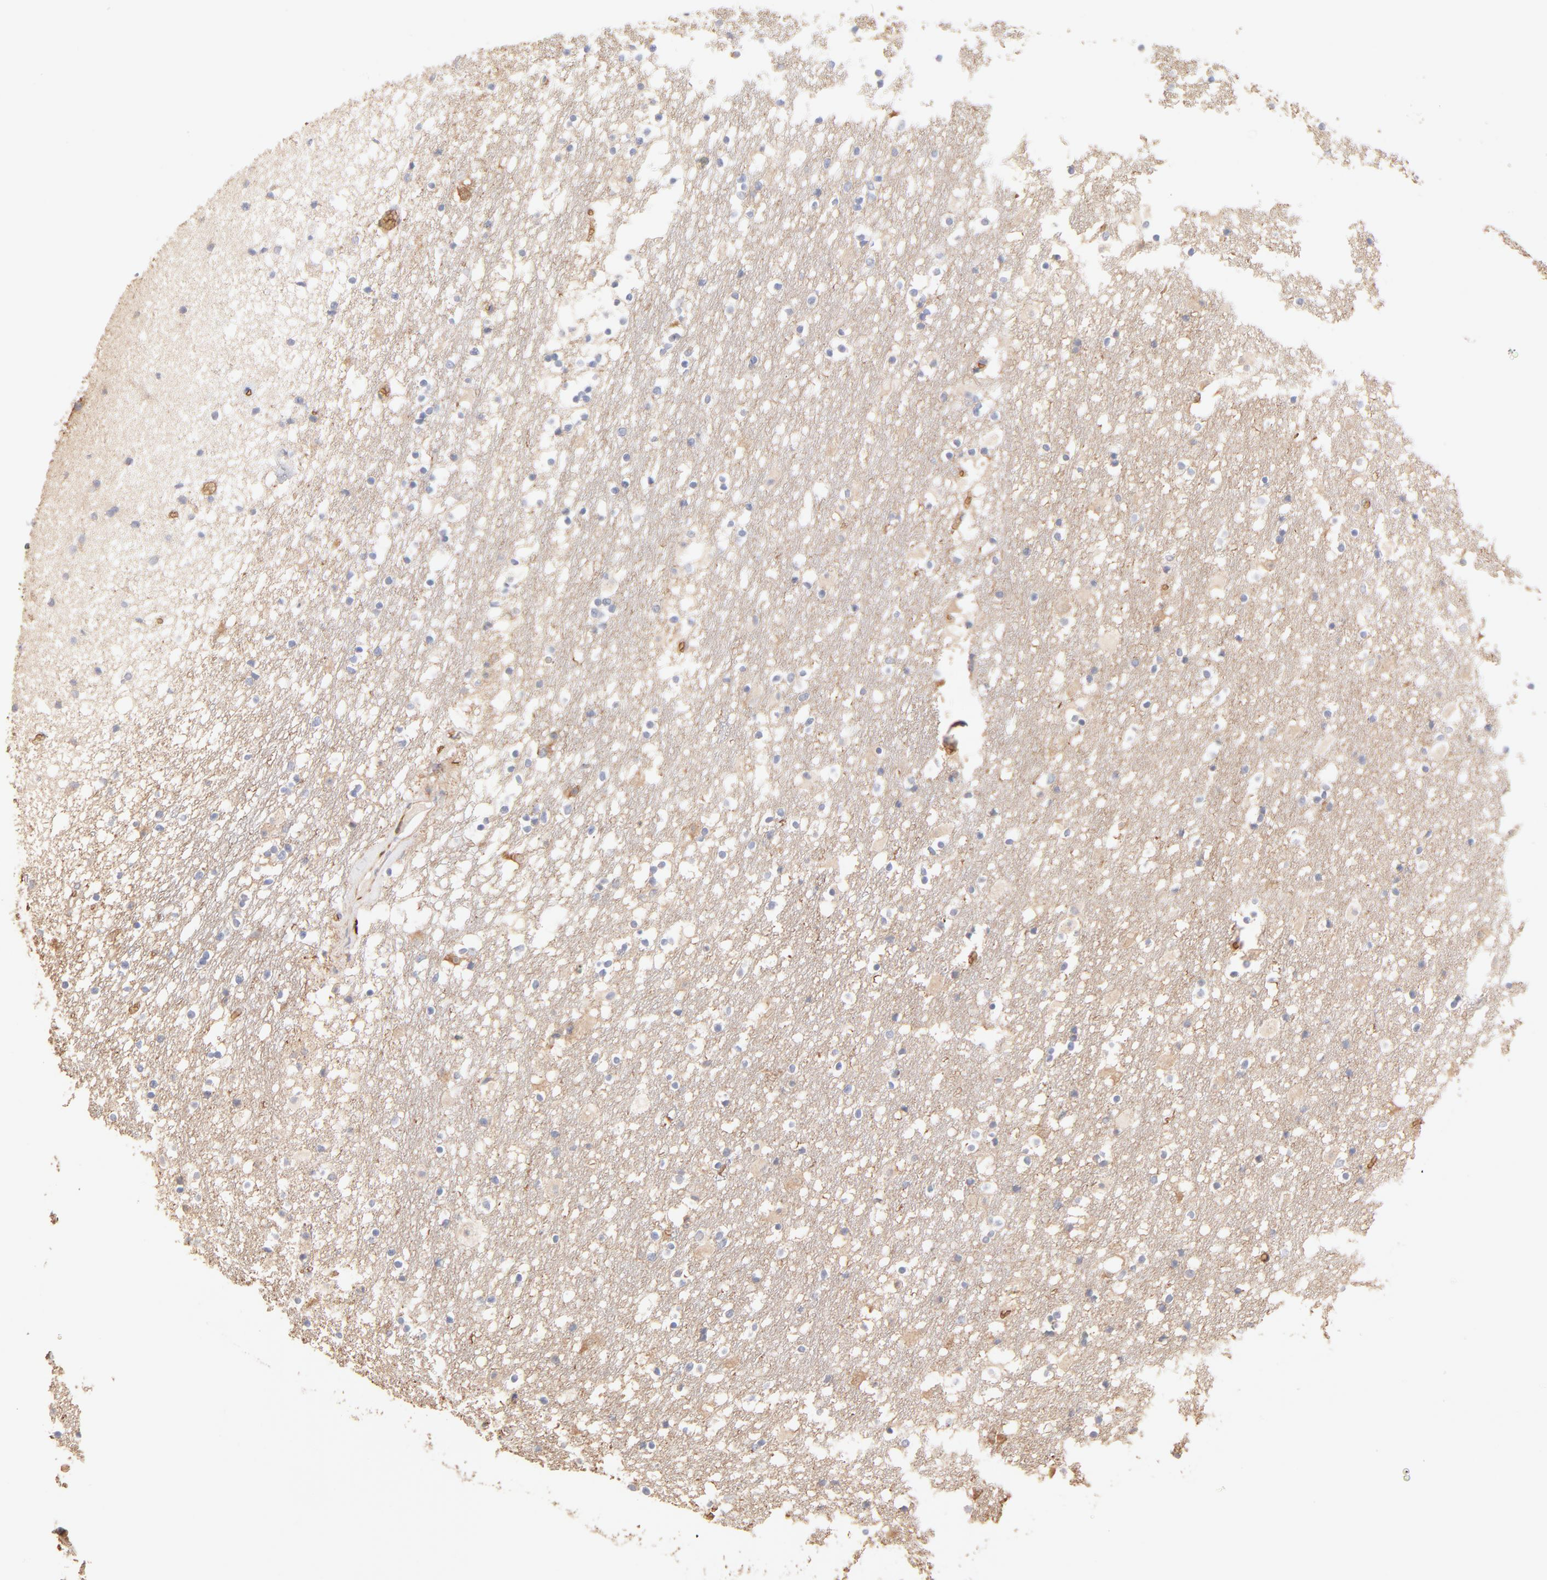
{"staining": {"intensity": "negative", "quantity": "none", "location": "none"}, "tissue": "caudate", "cell_type": "Glial cells", "image_type": "normal", "snomed": [{"axis": "morphology", "description": "Normal tissue, NOS"}, {"axis": "topography", "description": "Lateral ventricle wall"}], "caption": "Human caudate stained for a protein using IHC shows no staining in glial cells.", "gene": "SPTB", "patient": {"sex": "male", "age": 45}}